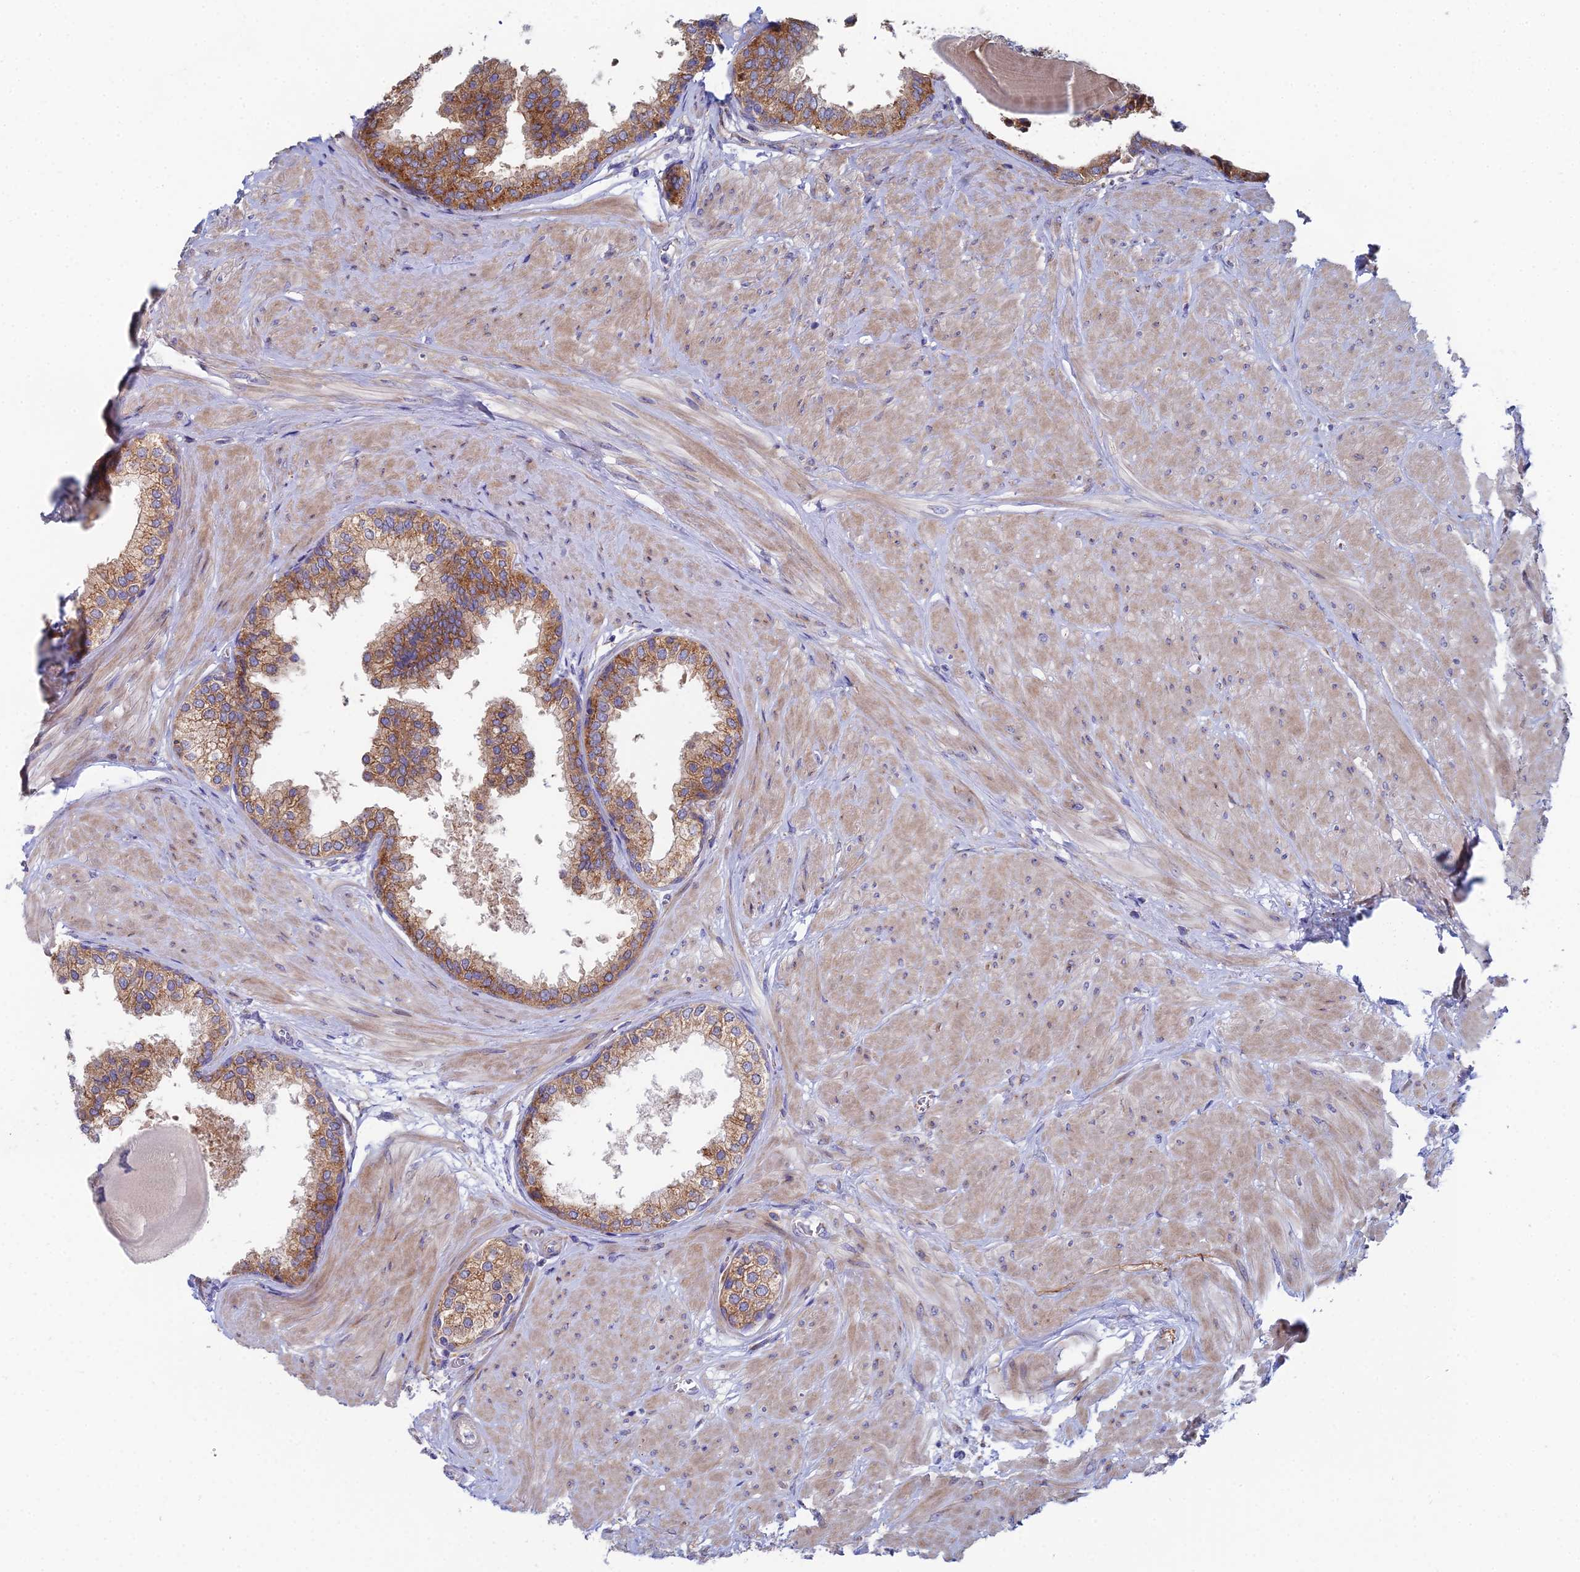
{"staining": {"intensity": "moderate", "quantity": ">75%", "location": "cytoplasmic/membranous"}, "tissue": "prostate", "cell_type": "Glandular cells", "image_type": "normal", "snomed": [{"axis": "morphology", "description": "Normal tissue, NOS"}, {"axis": "topography", "description": "Prostate"}], "caption": "Protein expression by IHC demonstrates moderate cytoplasmic/membranous staining in about >75% of glandular cells in normal prostate. (DAB IHC with brightfield microscopy, high magnification).", "gene": "CLCN3", "patient": {"sex": "male", "age": 48}}